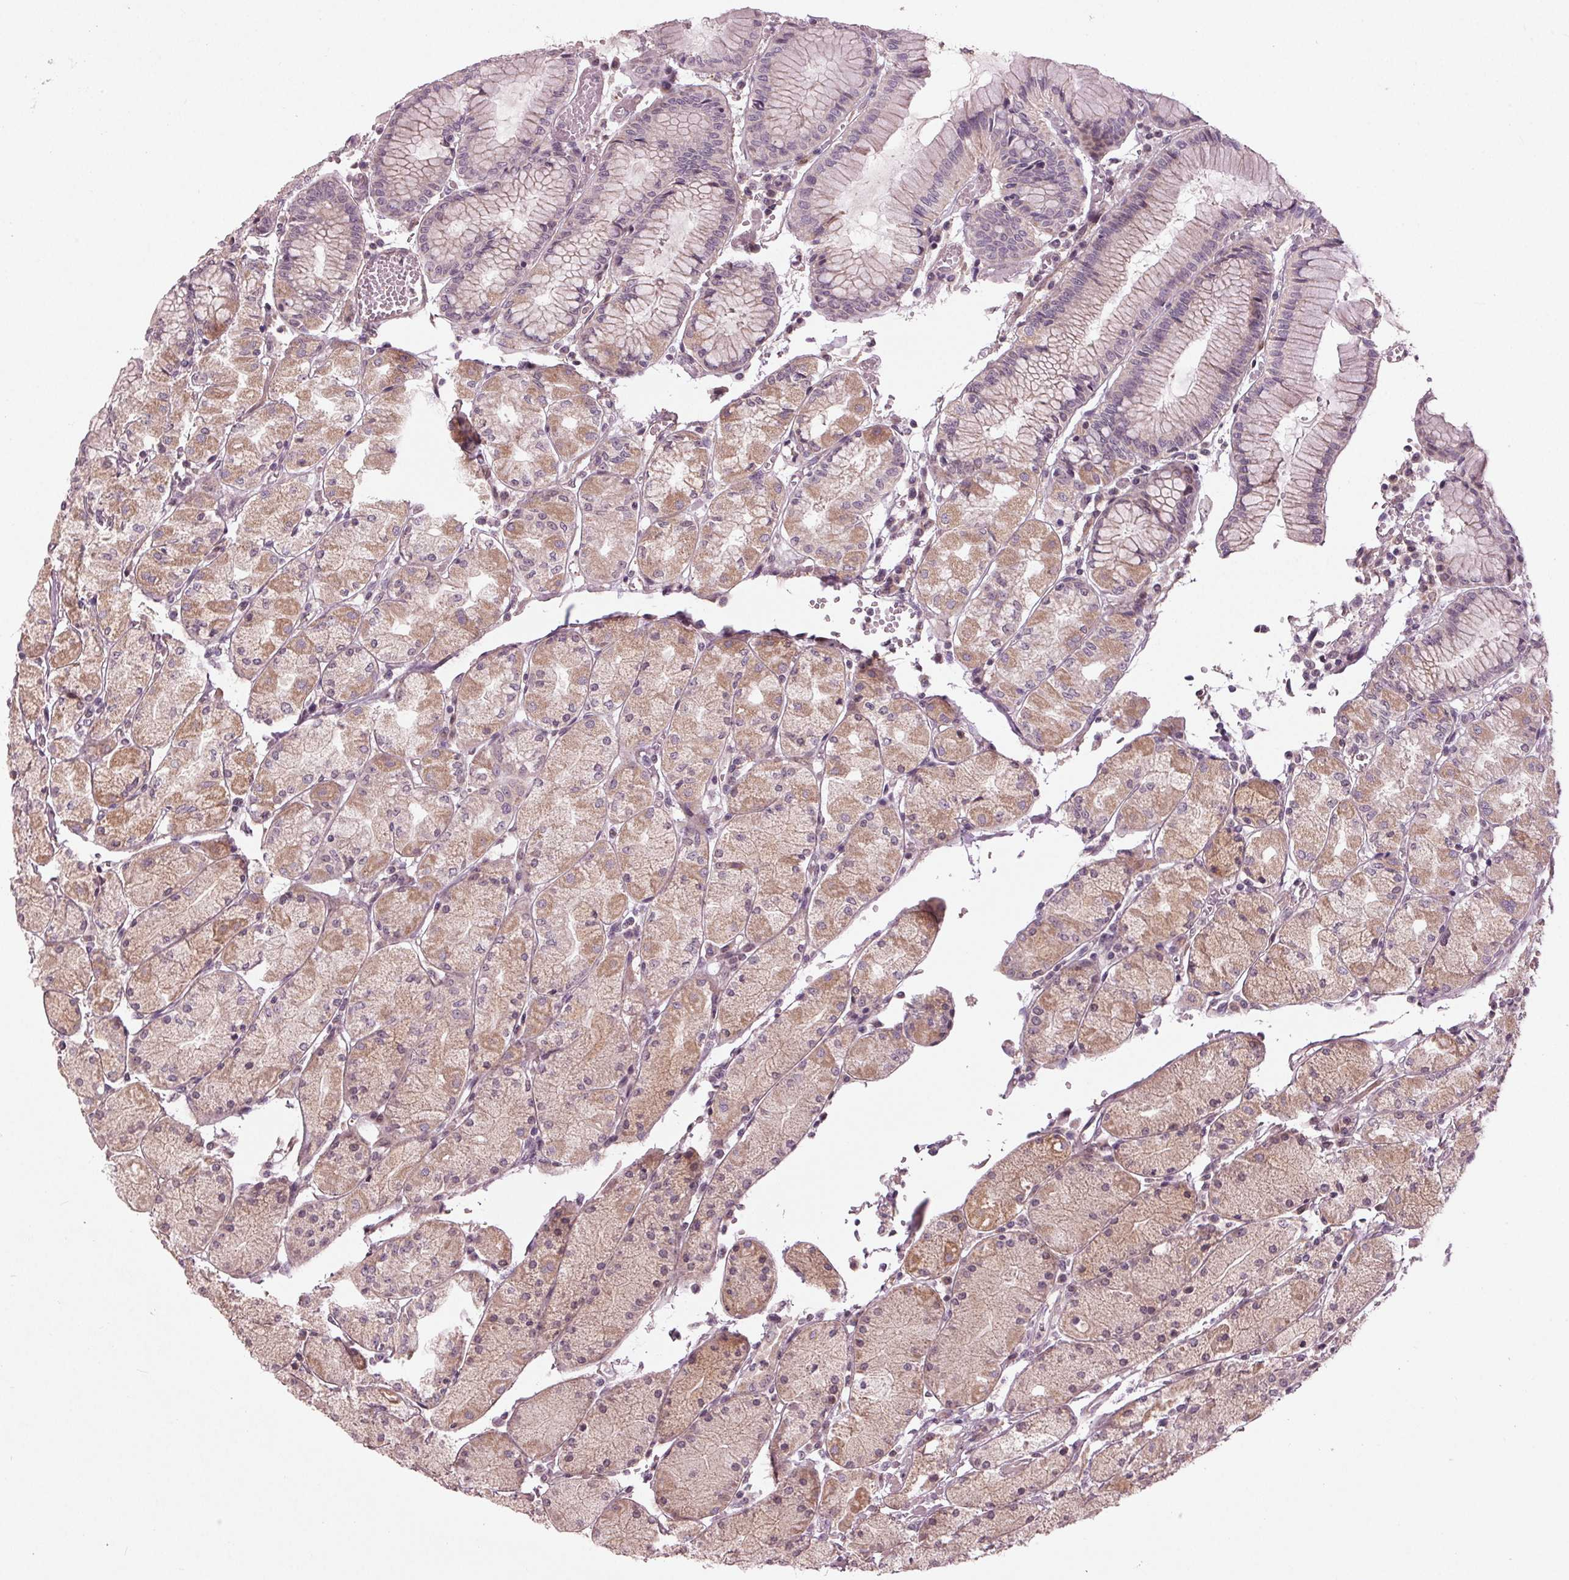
{"staining": {"intensity": "moderate", "quantity": "<25%", "location": "cytoplasmic/membranous"}, "tissue": "stomach", "cell_type": "Glandular cells", "image_type": "normal", "snomed": [{"axis": "morphology", "description": "Normal tissue, NOS"}, {"axis": "topography", "description": "Stomach, upper"}], "caption": "Immunohistochemical staining of normal human stomach shows low levels of moderate cytoplasmic/membranous expression in about <25% of glandular cells.", "gene": "ZNF605", "patient": {"sex": "male", "age": 69}}